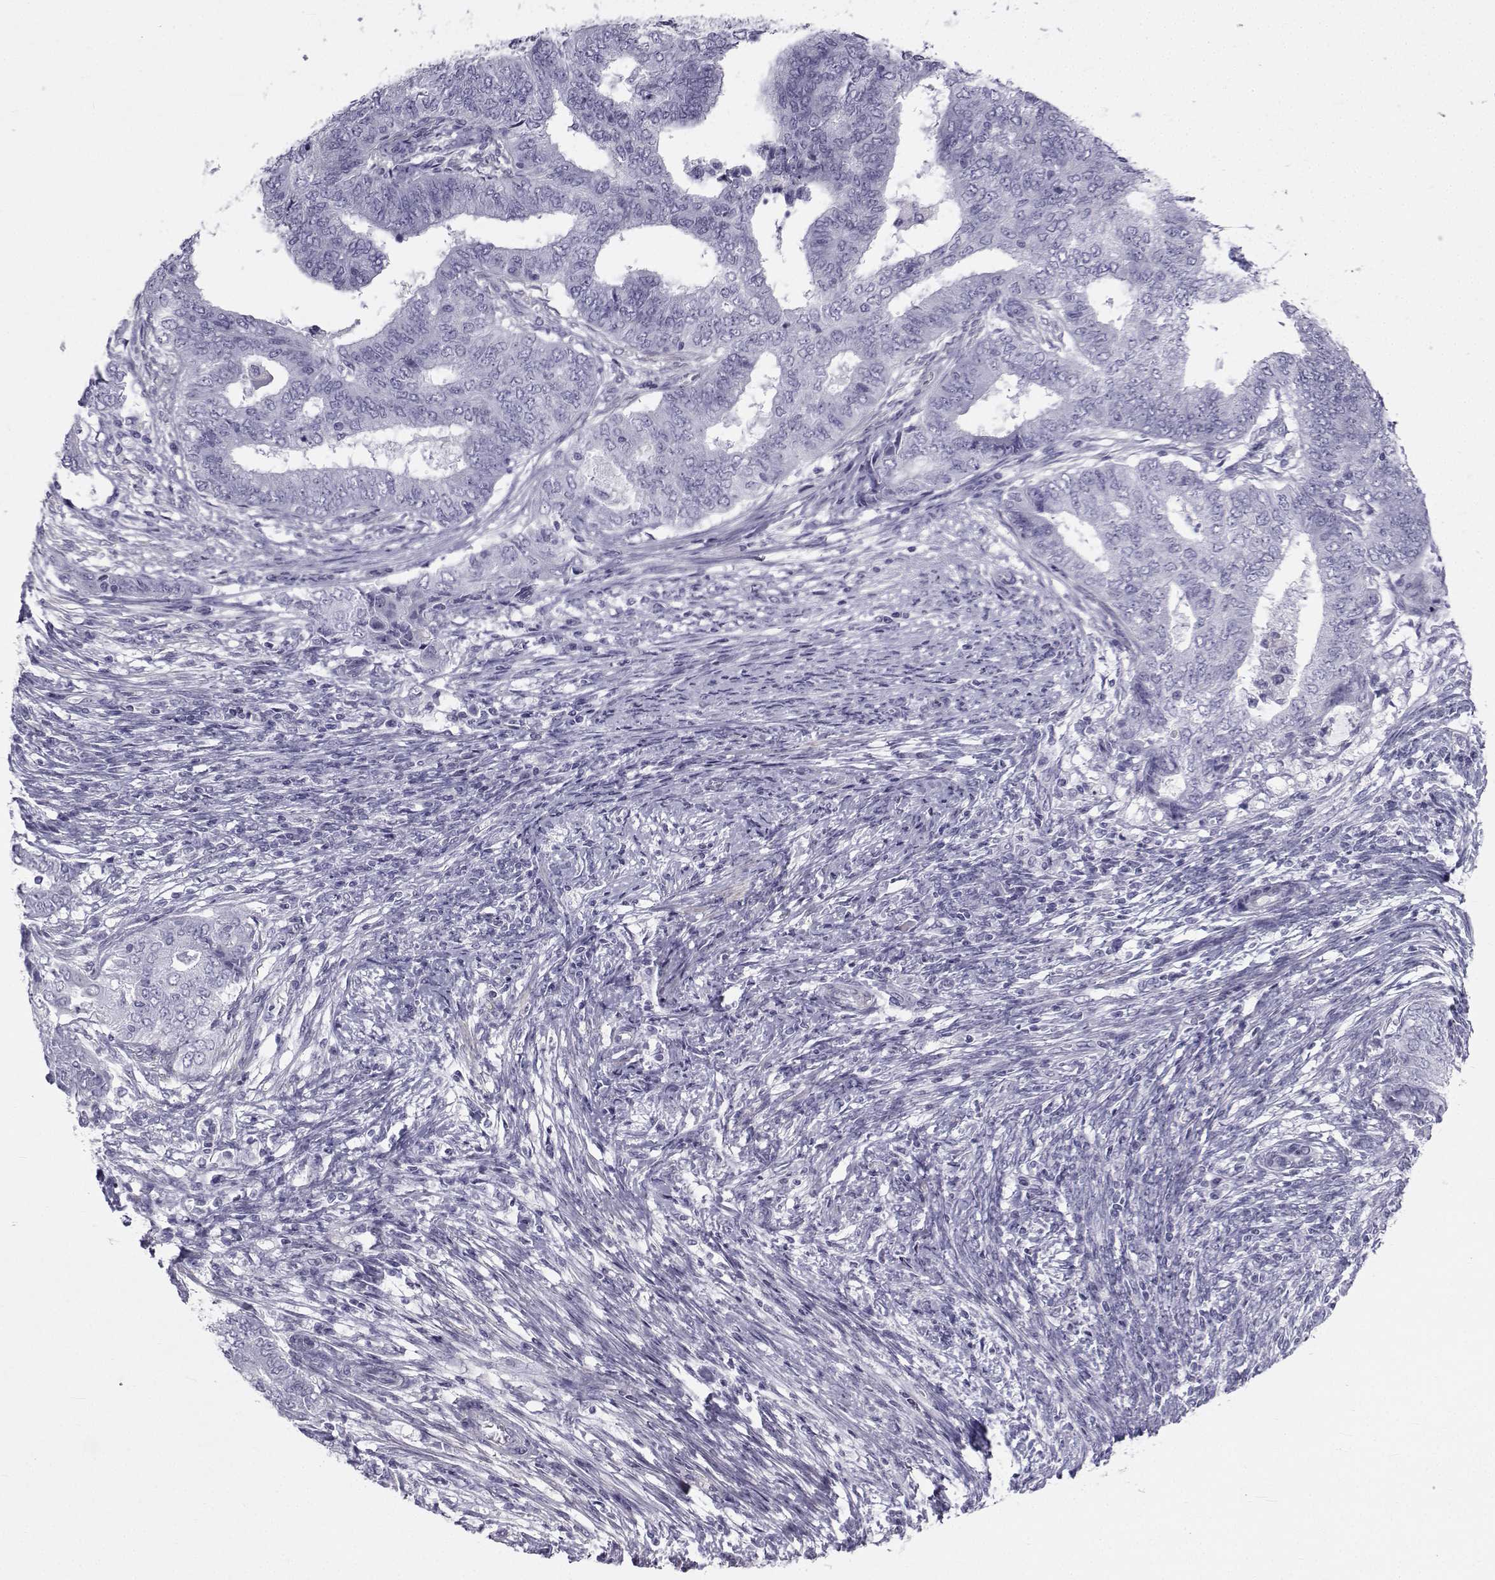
{"staining": {"intensity": "negative", "quantity": "none", "location": "none"}, "tissue": "endometrial cancer", "cell_type": "Tumor cells", "image_type": "cancer", "snomed": [{"axis": "morphology", "description": "Adenocarcinoma, NOS"}, {"axis": "topography", "description": "Endometrium"}], "caption": "An immunohistochemistry photomicrograph of endometrial cancer is shown. There is no staining in tumor cells of endometrial cancer. Nuclei are stained in blue.", "gene": "SPANXD", "patient": {"sex": "female", "age": 62}}